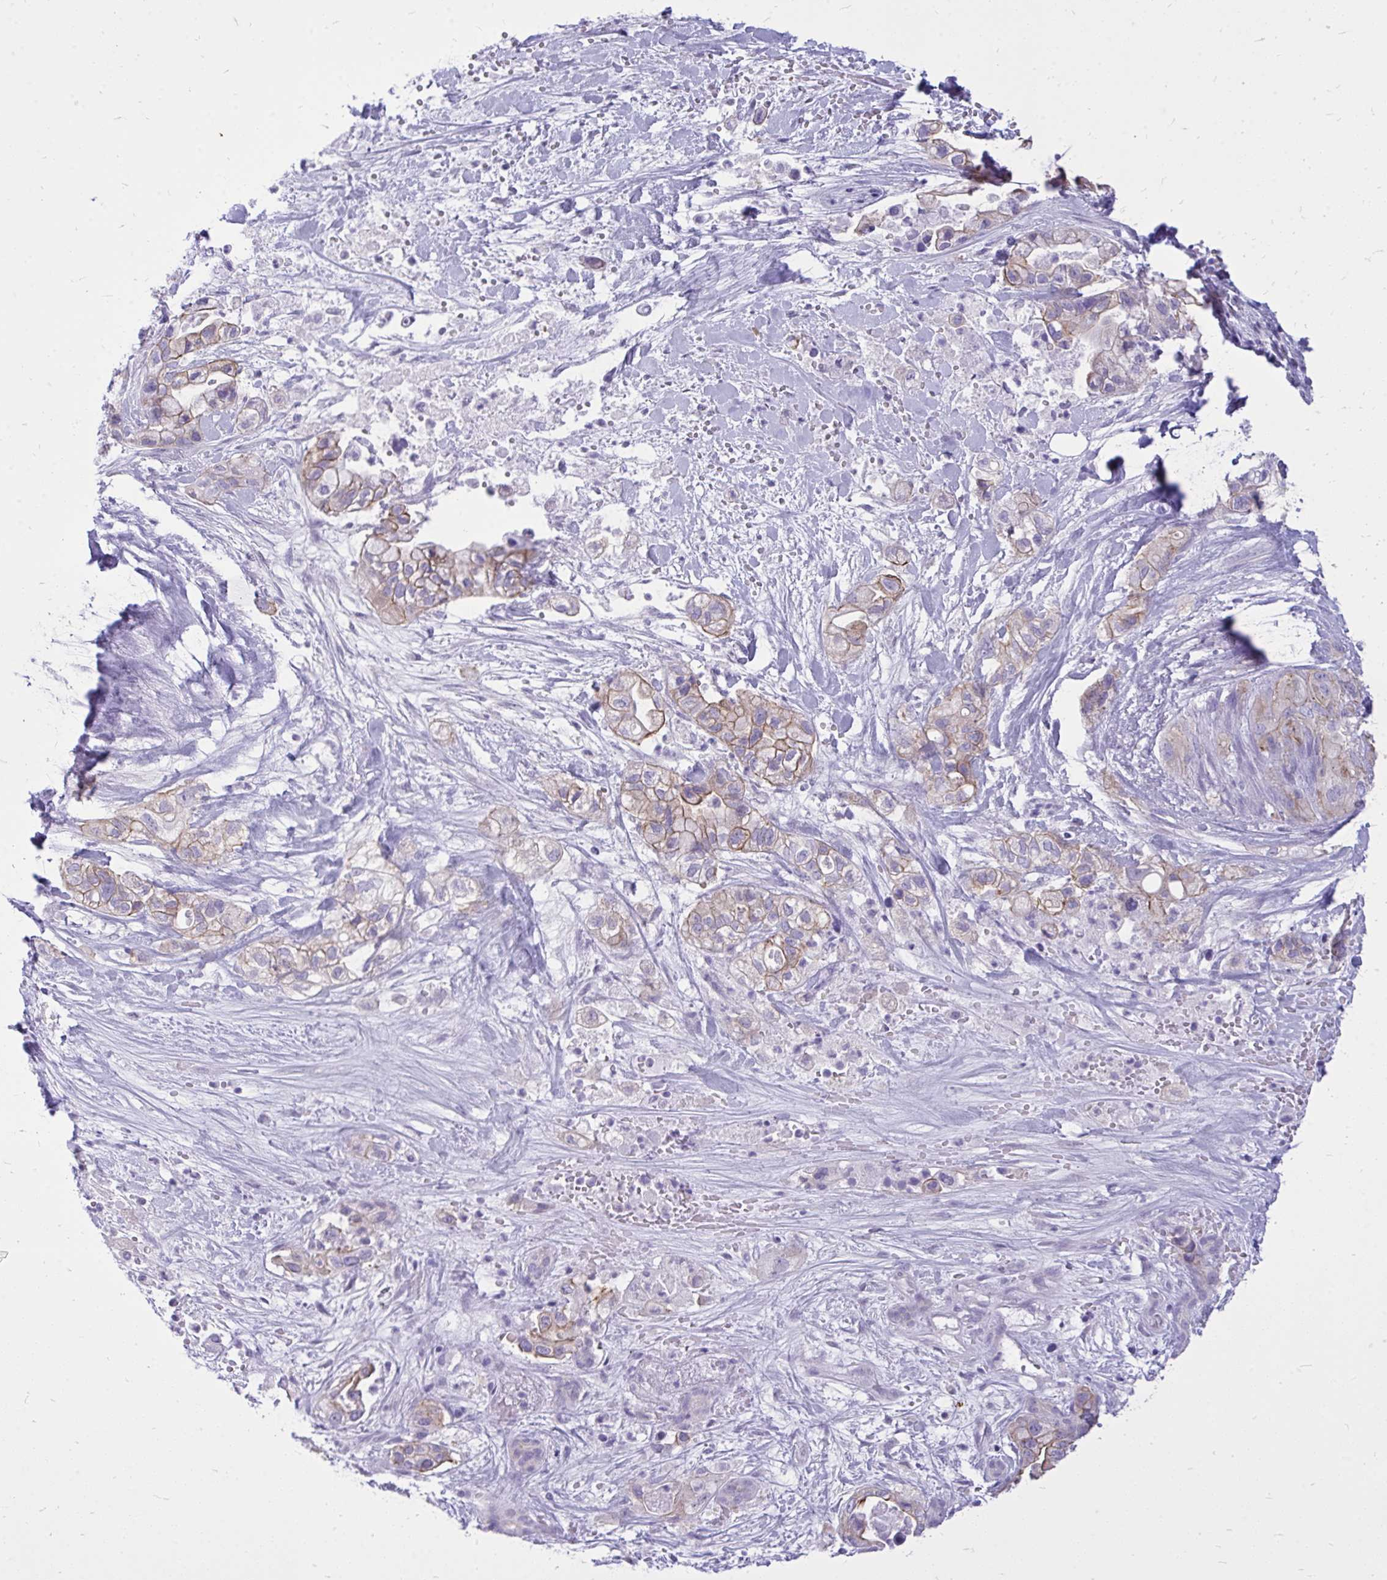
{"staining": {"intensity": "strong", "quantity": ">75%", "location": "cytoplasmic/membranous"}, "tissue": "pancreatic cancer", "cell_type": "Tumor cells", "image_type": "cancer", "snomed": [{"axis": "morphology", "description": "Adenocarcinoma, NOS"}, {"axis": "topography", "description": "Pancreas"}], "caption": "Immunohistochemistry of human pancreatic adenocarcinoma shows high levels of strong cytoplasmic/membranous staining in approximately >75% of tumor cells.", "gene": "SPTBN2", "patient": {"sex": "male", "age": 44}}